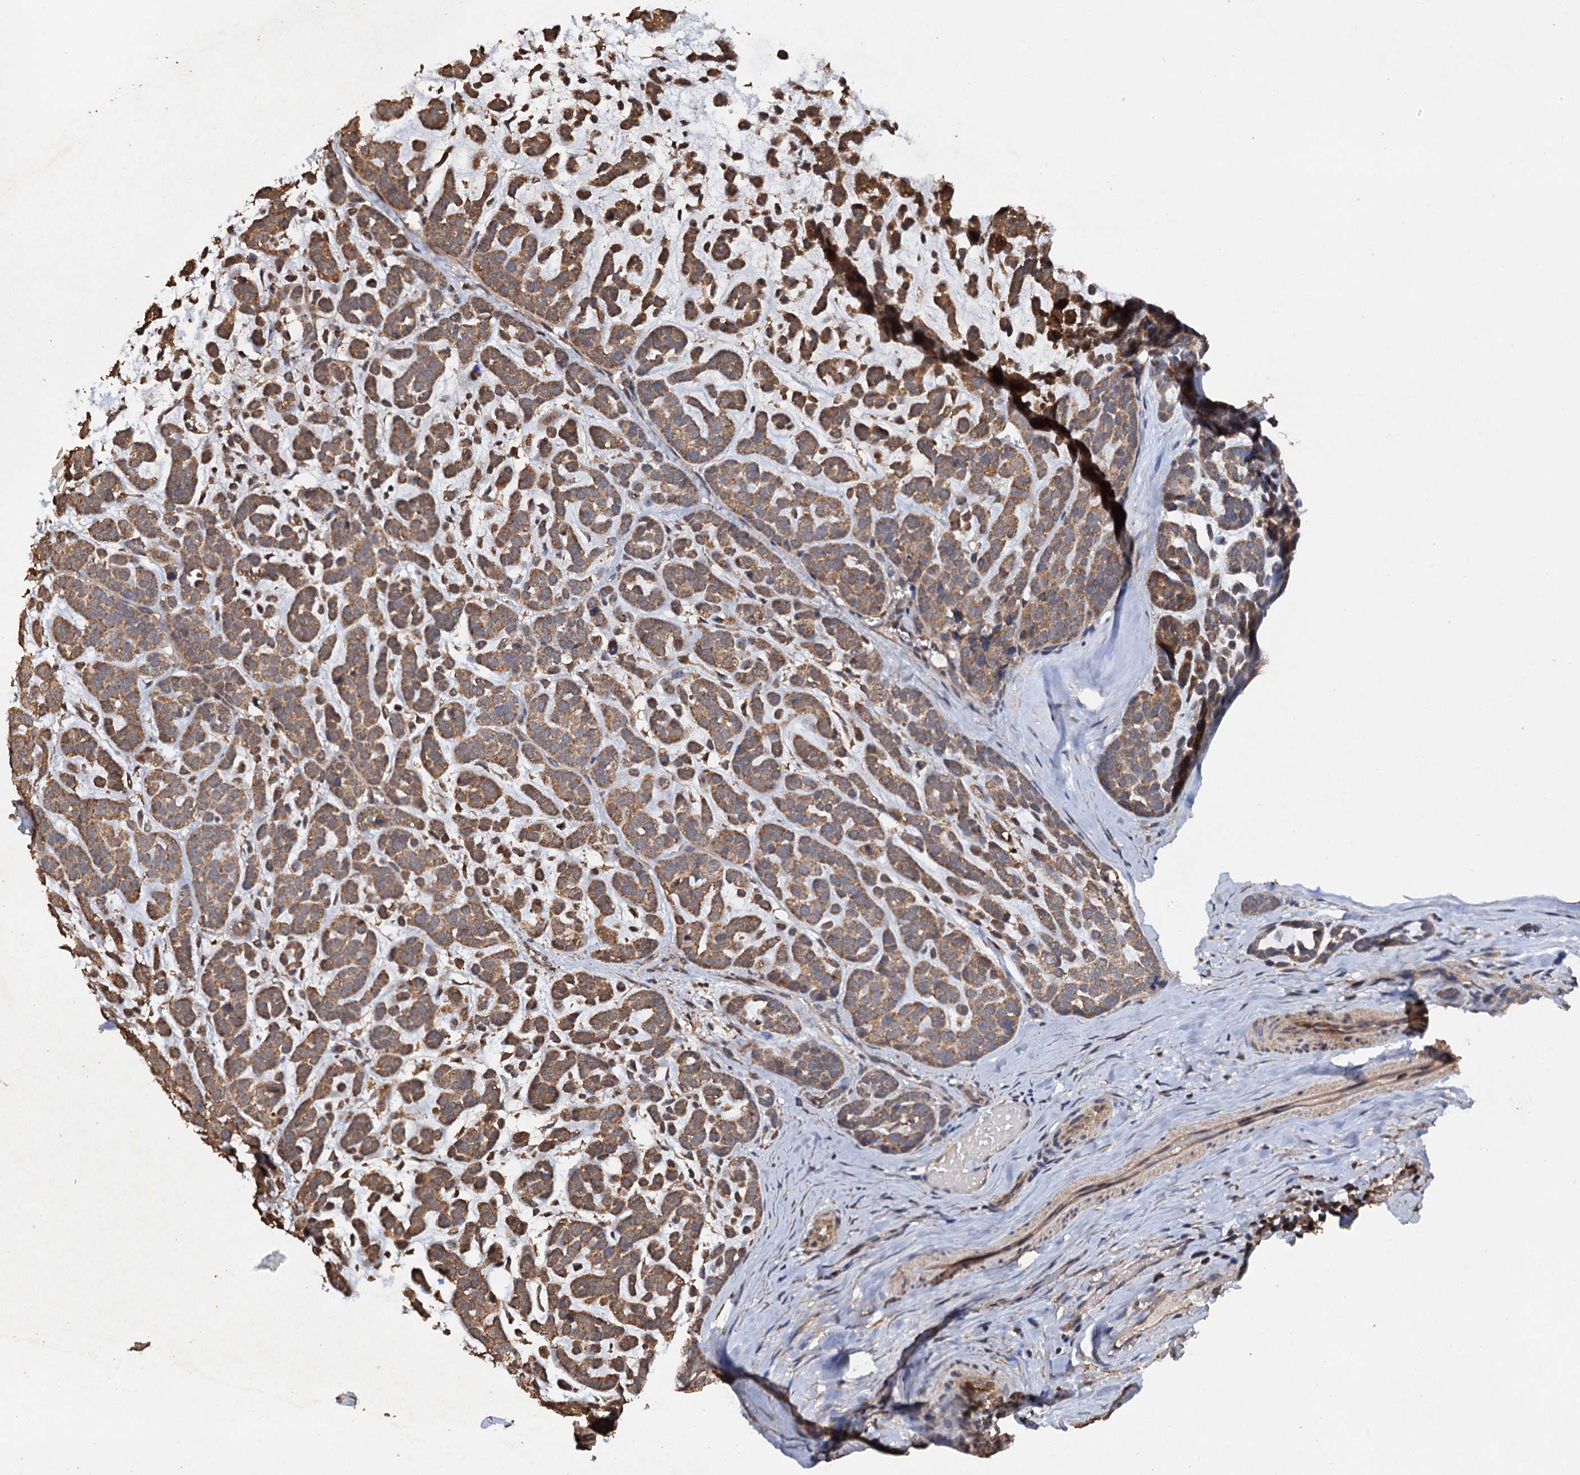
{"staining": {"intensity": "moderate", "quantity": ">75%", "location": "cytoplasmic/membranous"}, "tissue": "head and neck cancer", "cell_type": "Tumor cells", "image_type": "cancer", "snomed": [{"axis": "morphology", "description": "Adenocarcinoma, NOS"}, {"axis": "morphology", "description": "Adenoma, NOS"}, {"axis": "topography", "description": "Head-Neck"}], "caption": "A micrograph of head and neck cancer stained for a protein exhibits moderate cytoplasmic/membranous brown staining in tumor cells.", "gene": "PSMD9", "patient": {"sex": "female", "age": 55}}